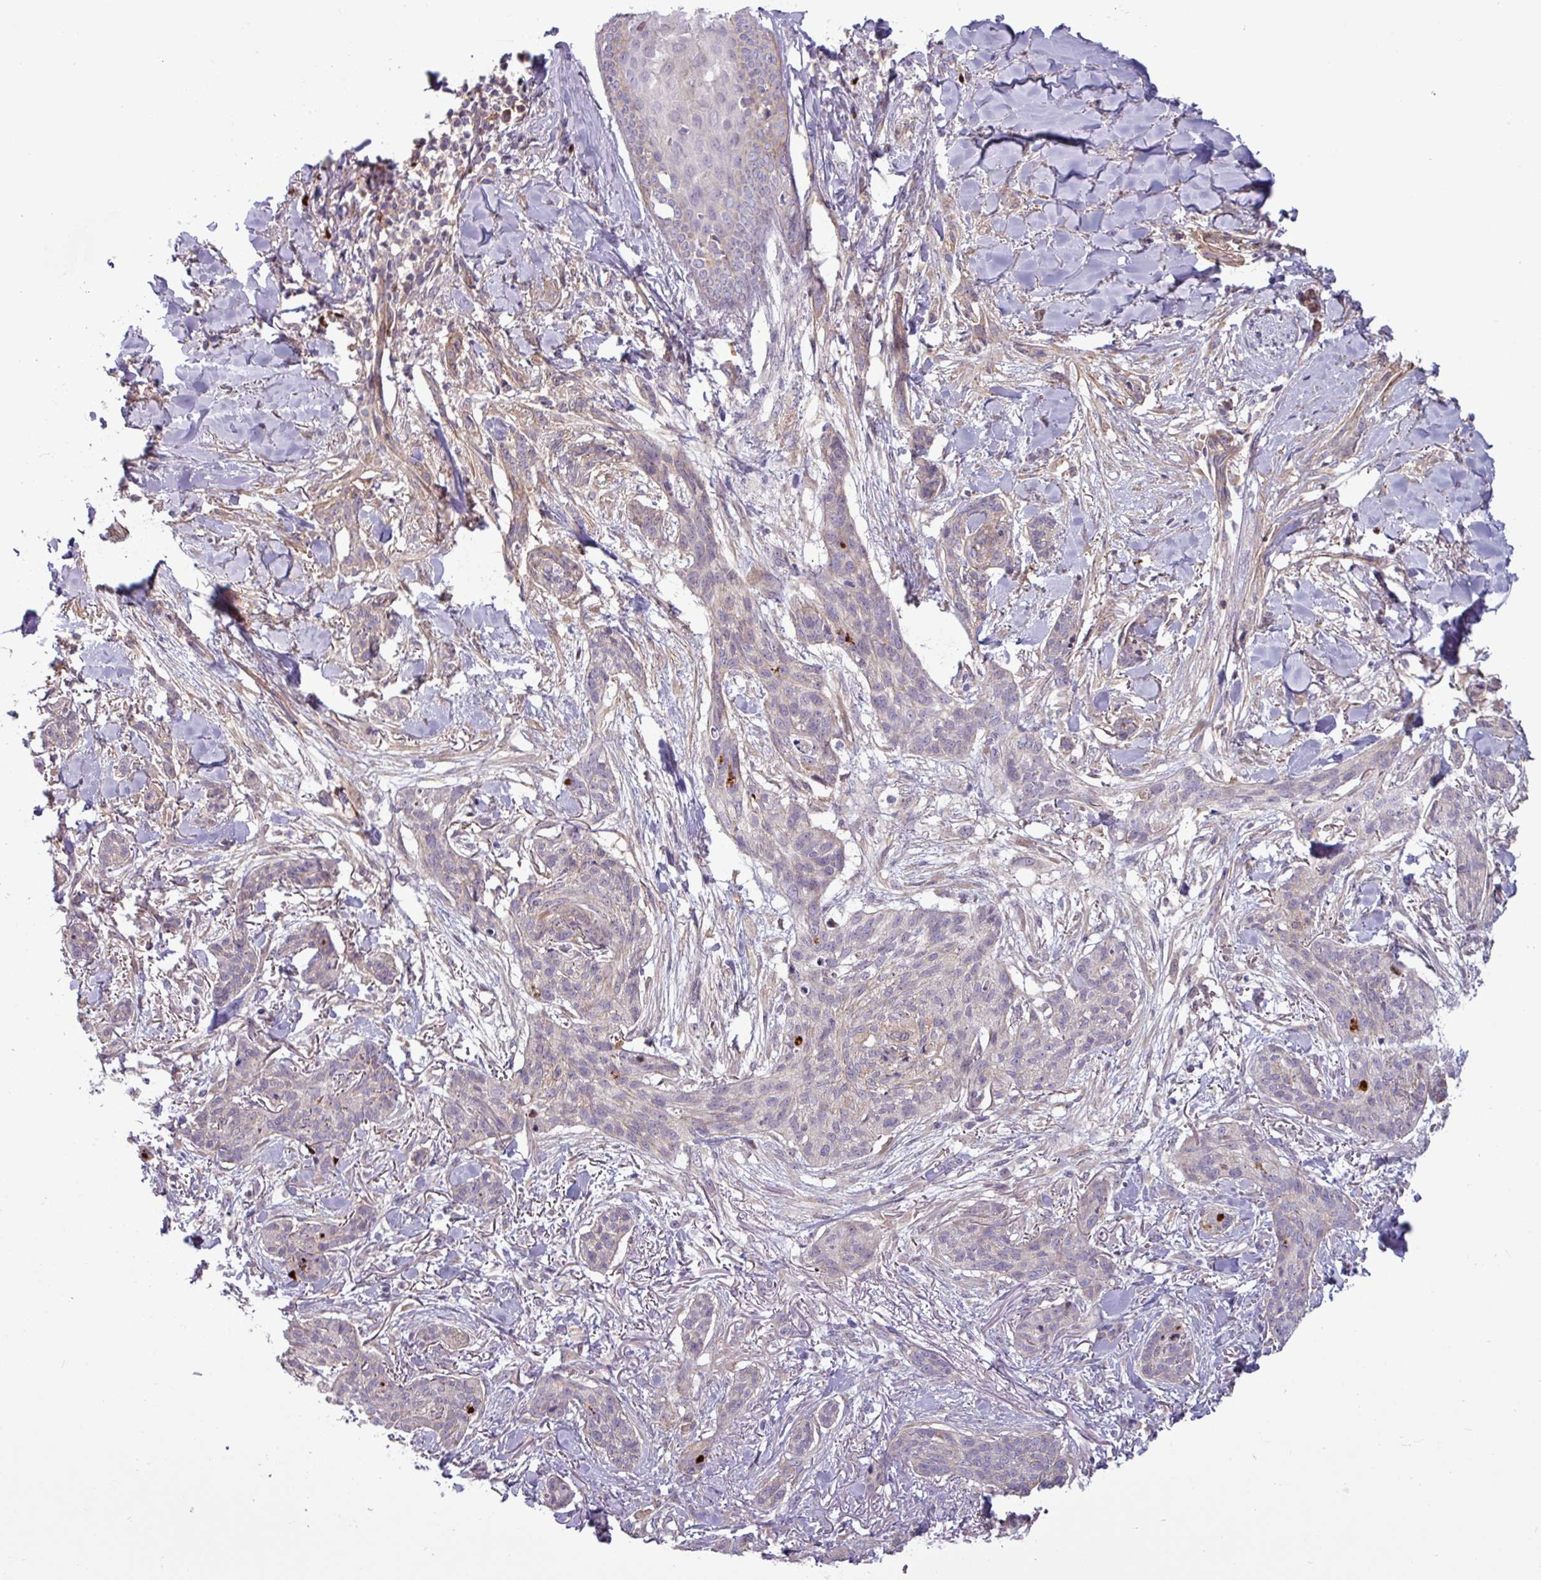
{"staining": {"intensity": "negative", "quantity": "none", "location": "none"}, "tissue": "skin cancer", "cell_type": "Tumor cells", "image_type": "cancer", "snomed": [{"axis": "morphology", "description": "Basal cell carcinoma"}, {"axis": "topography", "description": "Skin"}], "caption": "DAB (3,3'-diaminobenzidine) immunohistochemical staining of human skin basal cell carcinoma shows no significant staining in tumor cells.", "gene": "PCED1A", "patient": {"sex": "male", "age": 52}}